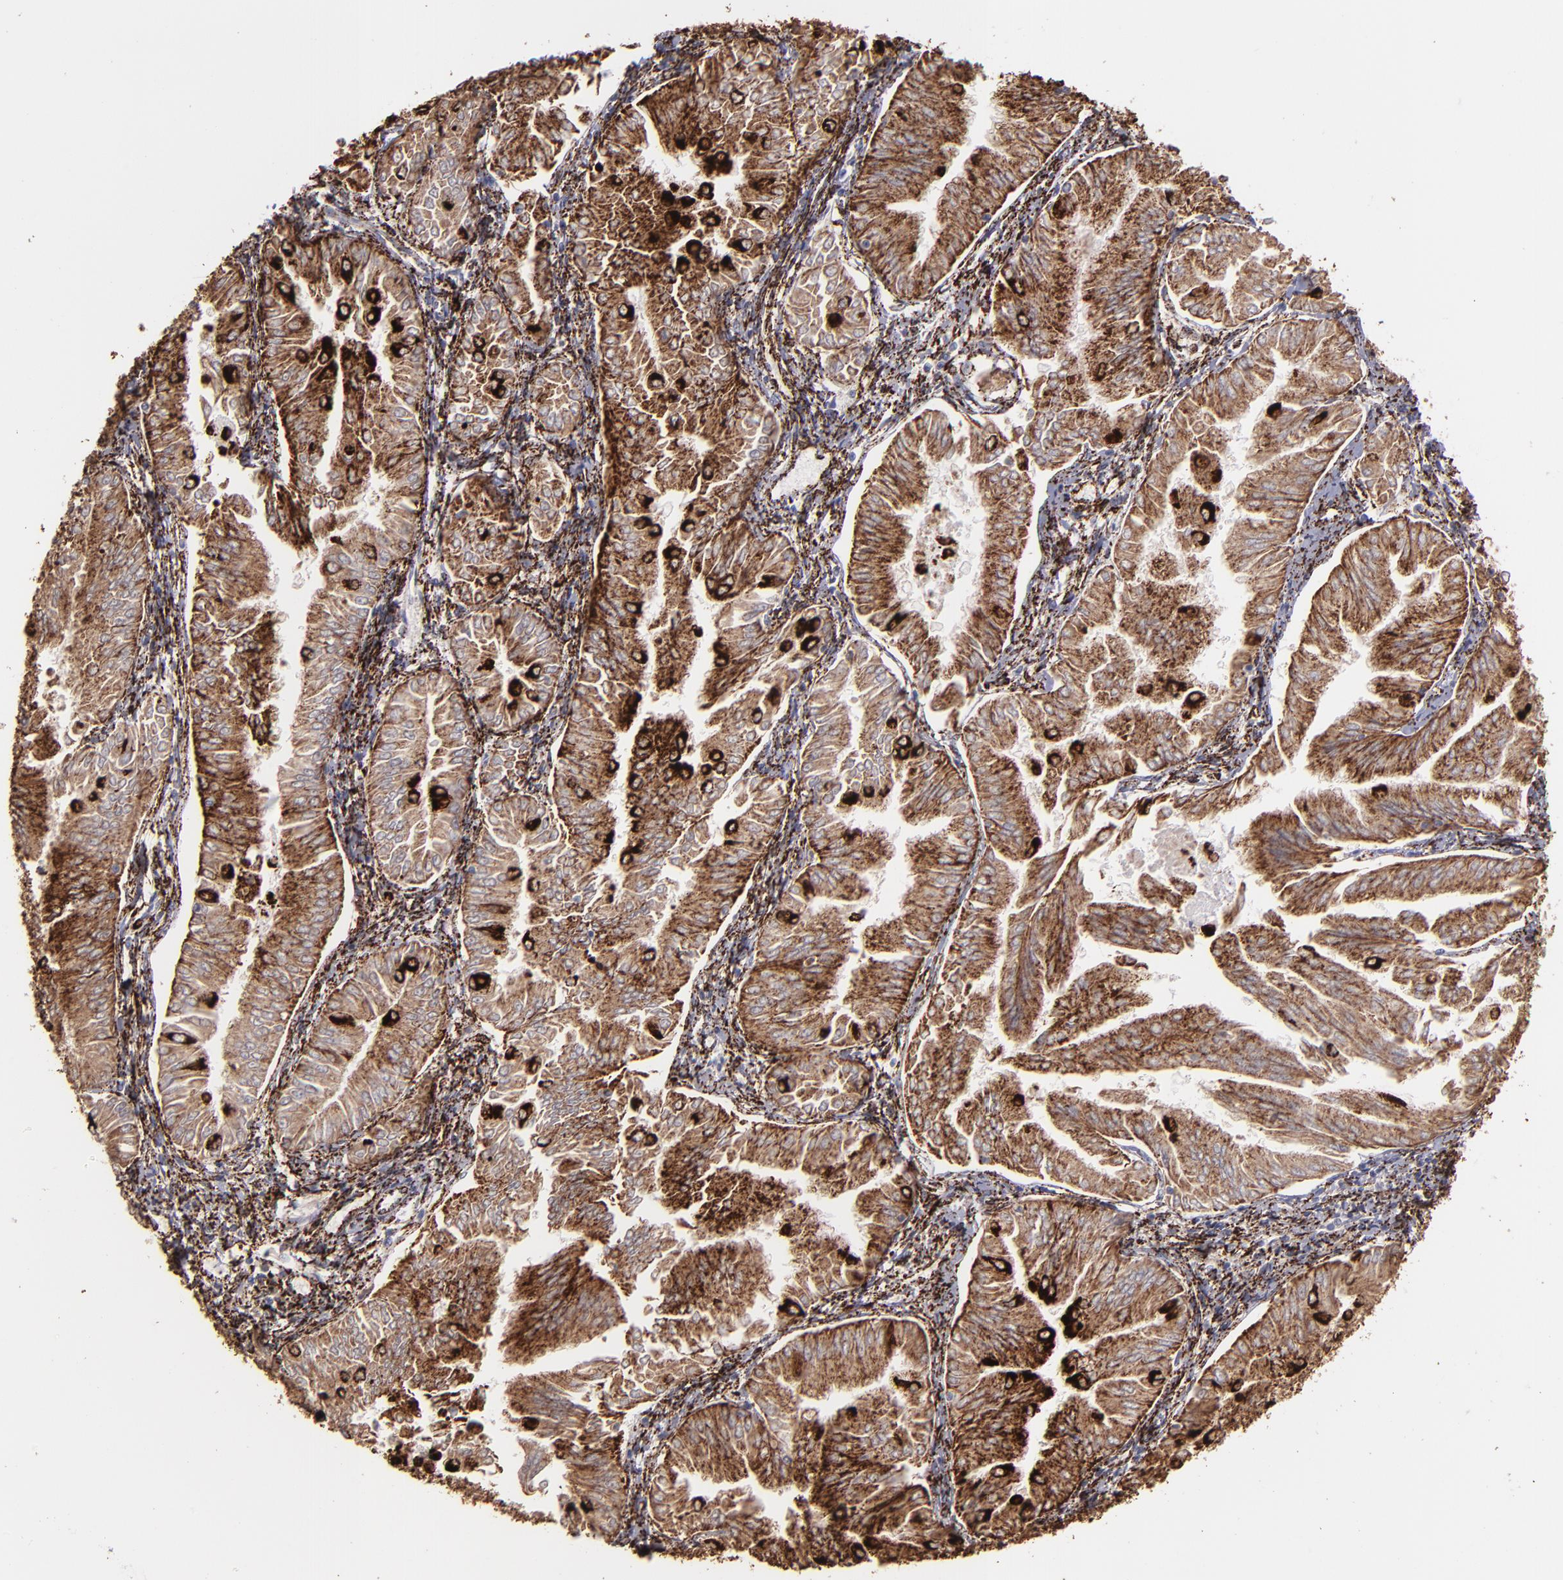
{"staining": {"intensity": "moderate", "quantity": ">75%", "location": "cytoplasmic/membranous"}, "tissue": "endometrial cancer", "cell_type": "Tumor cells", "image_type": "cancer", "snomed": [{"axis": "morphology", "description": "Adenocarcinoma, NOS"}, {"axis": "topography", "description": "Endometrium"}], "caption": "Immunohistochemistry of endometrial cancer shows medium levels of moderate cytoplasmic/membranous staining in approximately >75% of tumor cells.", "gene": "MAOB", "patient": {"sex": "female", "age": 53}}